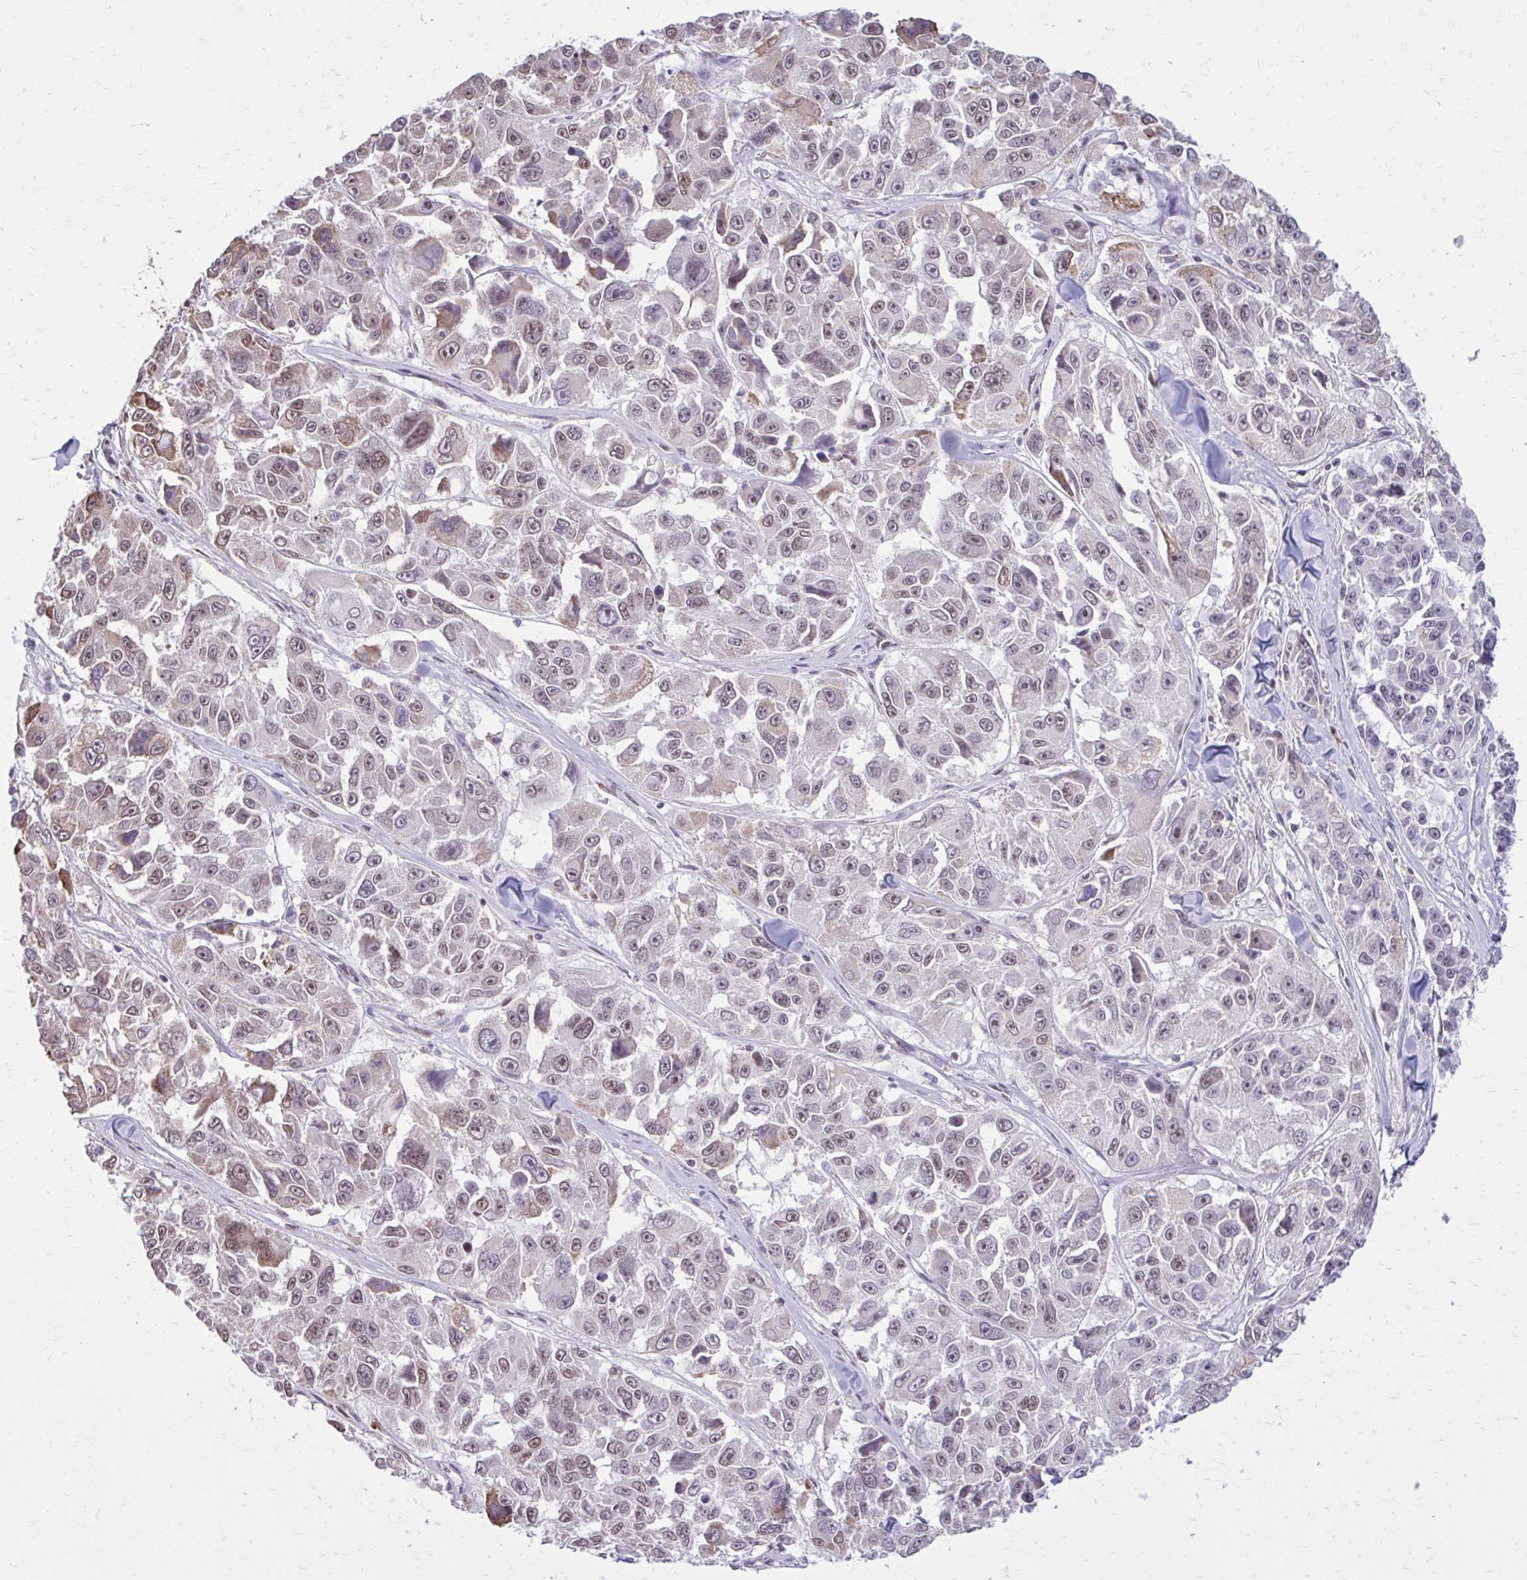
{"staining": {"intensity": "weak", "quantity": "25%-75%", "location": "nuclear"}, "tissue": "melanoma", "cell_type": "Tumor cells", "image_type": "cancer", "snomed": [{"axis": "morphology", "description": "Malignant melanoma, NOS"}, {"axis": "topography", "description": "Skin"}], "caption": "Immunohistochemistry (IHC) photomicrograph of malignant melanoma stained for a protein (brown), which displays low levels of weak nuclear positivity in approximately 25%-75% of tumor cells.", "gene": "PROSER1", "patient": {"sex": "female", "age": 66}}